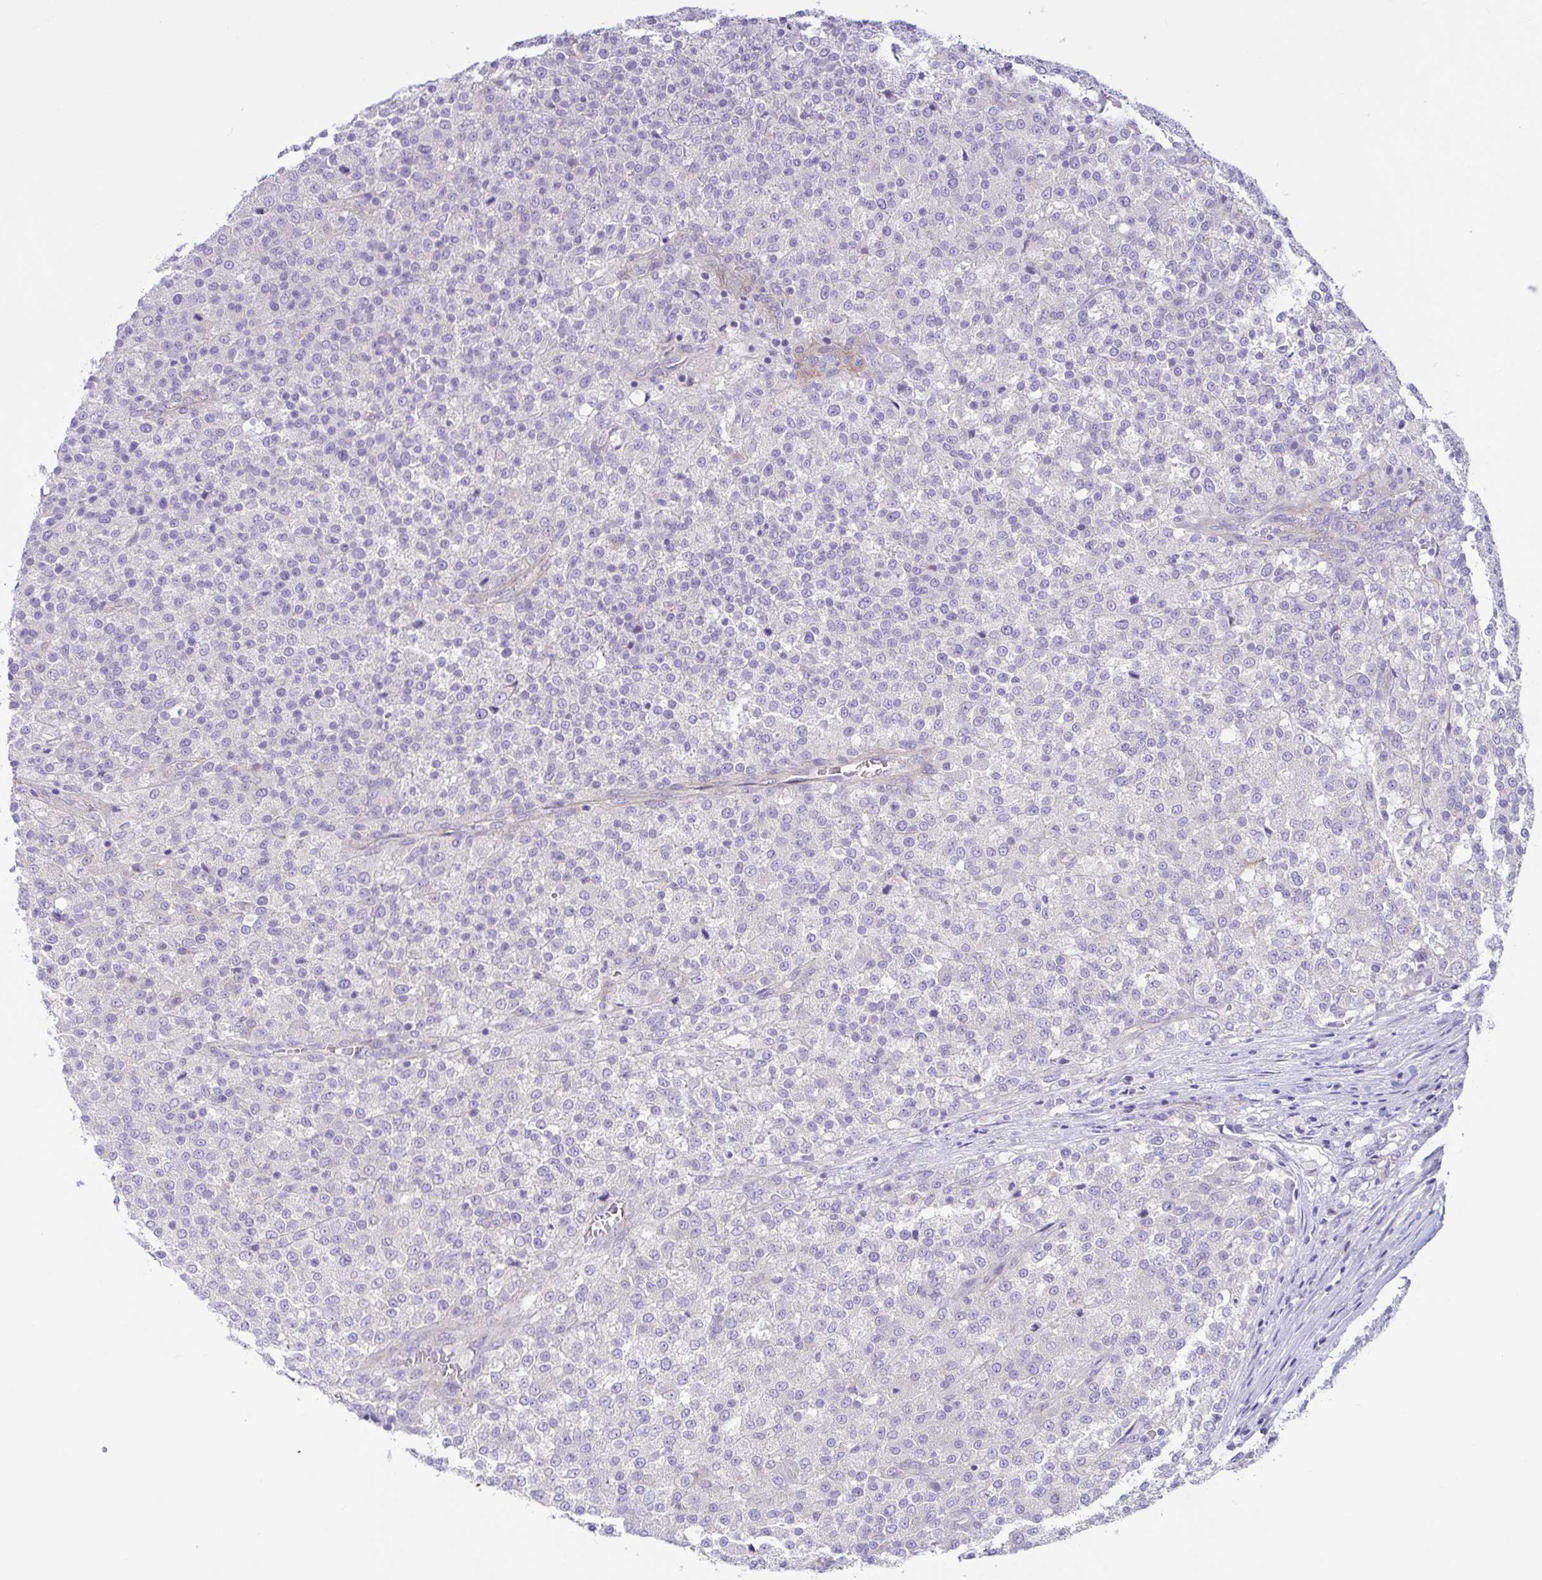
{"staining": {"intensity": "negative", "quantity": "none", "location": "none"}, "tissue": "testis cancer", "cell_type": "Tumor cells", "image_type": "cancer", "snomed": [{"axis": "morphology", "description": "Seminoma, NOS"}, {"axis": "topography", "description": "Testis"}], "caption": "Immunohistochemical staining of human seminoma (testis) displays no significant staining in tumor cells.", "gene": "TNNI2", "patient": {"sex": "male", "age": 59}}